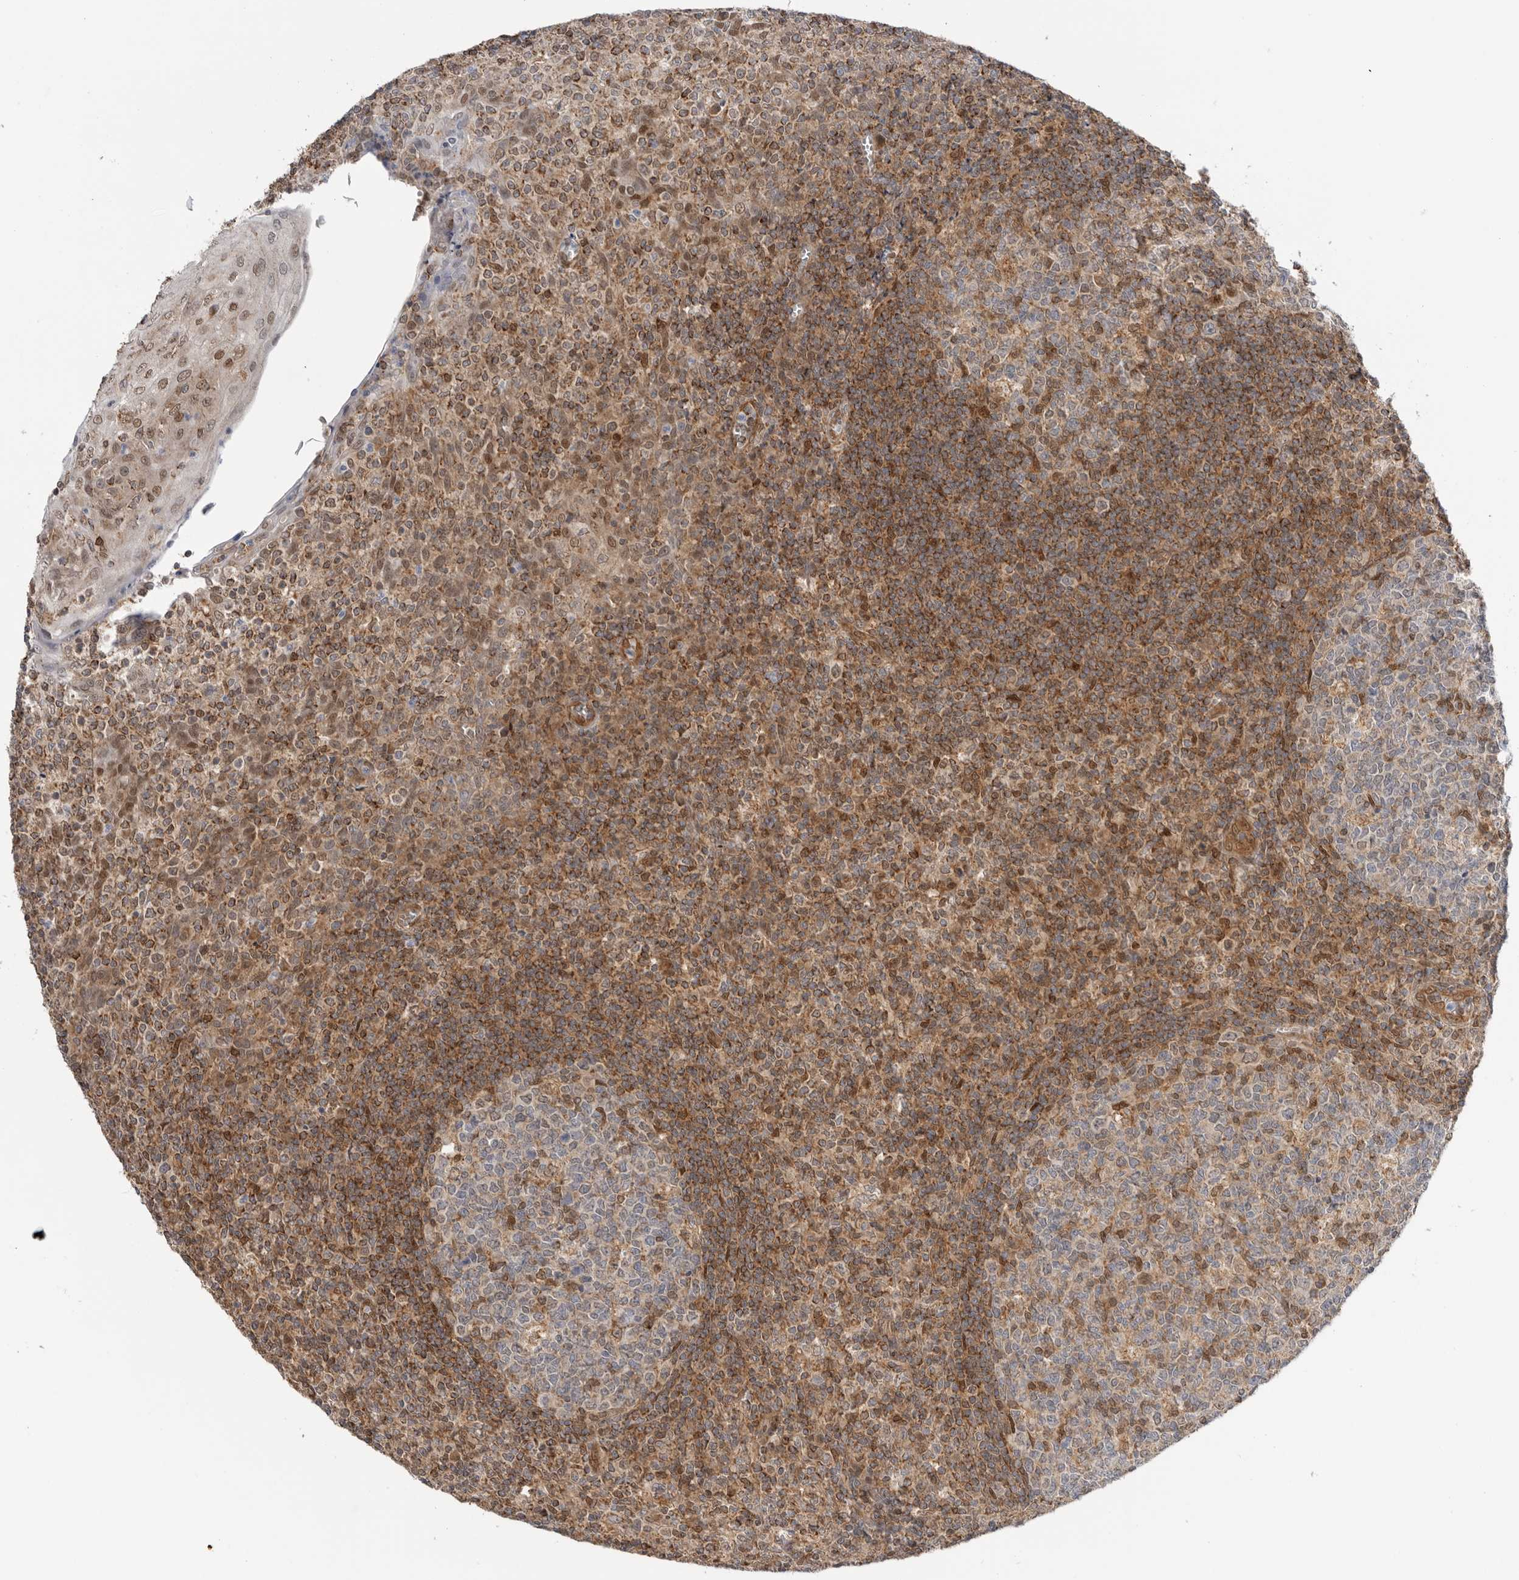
{"staining": {"intensity": "moderate", "quantity": "<25%", "location": "nuclear"}, "tissue": "tonsil", "cell_type": "Germinal center cells", "image_type": "normal", "snomed": [{"axis": "morphology", "description": "Normal tissue, NOS"}, {"axis": "topography", "description": "Tonsil"}], "caption": "An image of human tonsil stained for a protein reveals moderate nuclear brown staining in germinal center cells. (Brightfield microscopy of DAB IHC at high magnification).", "gene": "DCAF8", "patient": {"sex": "female", "age": 19}}